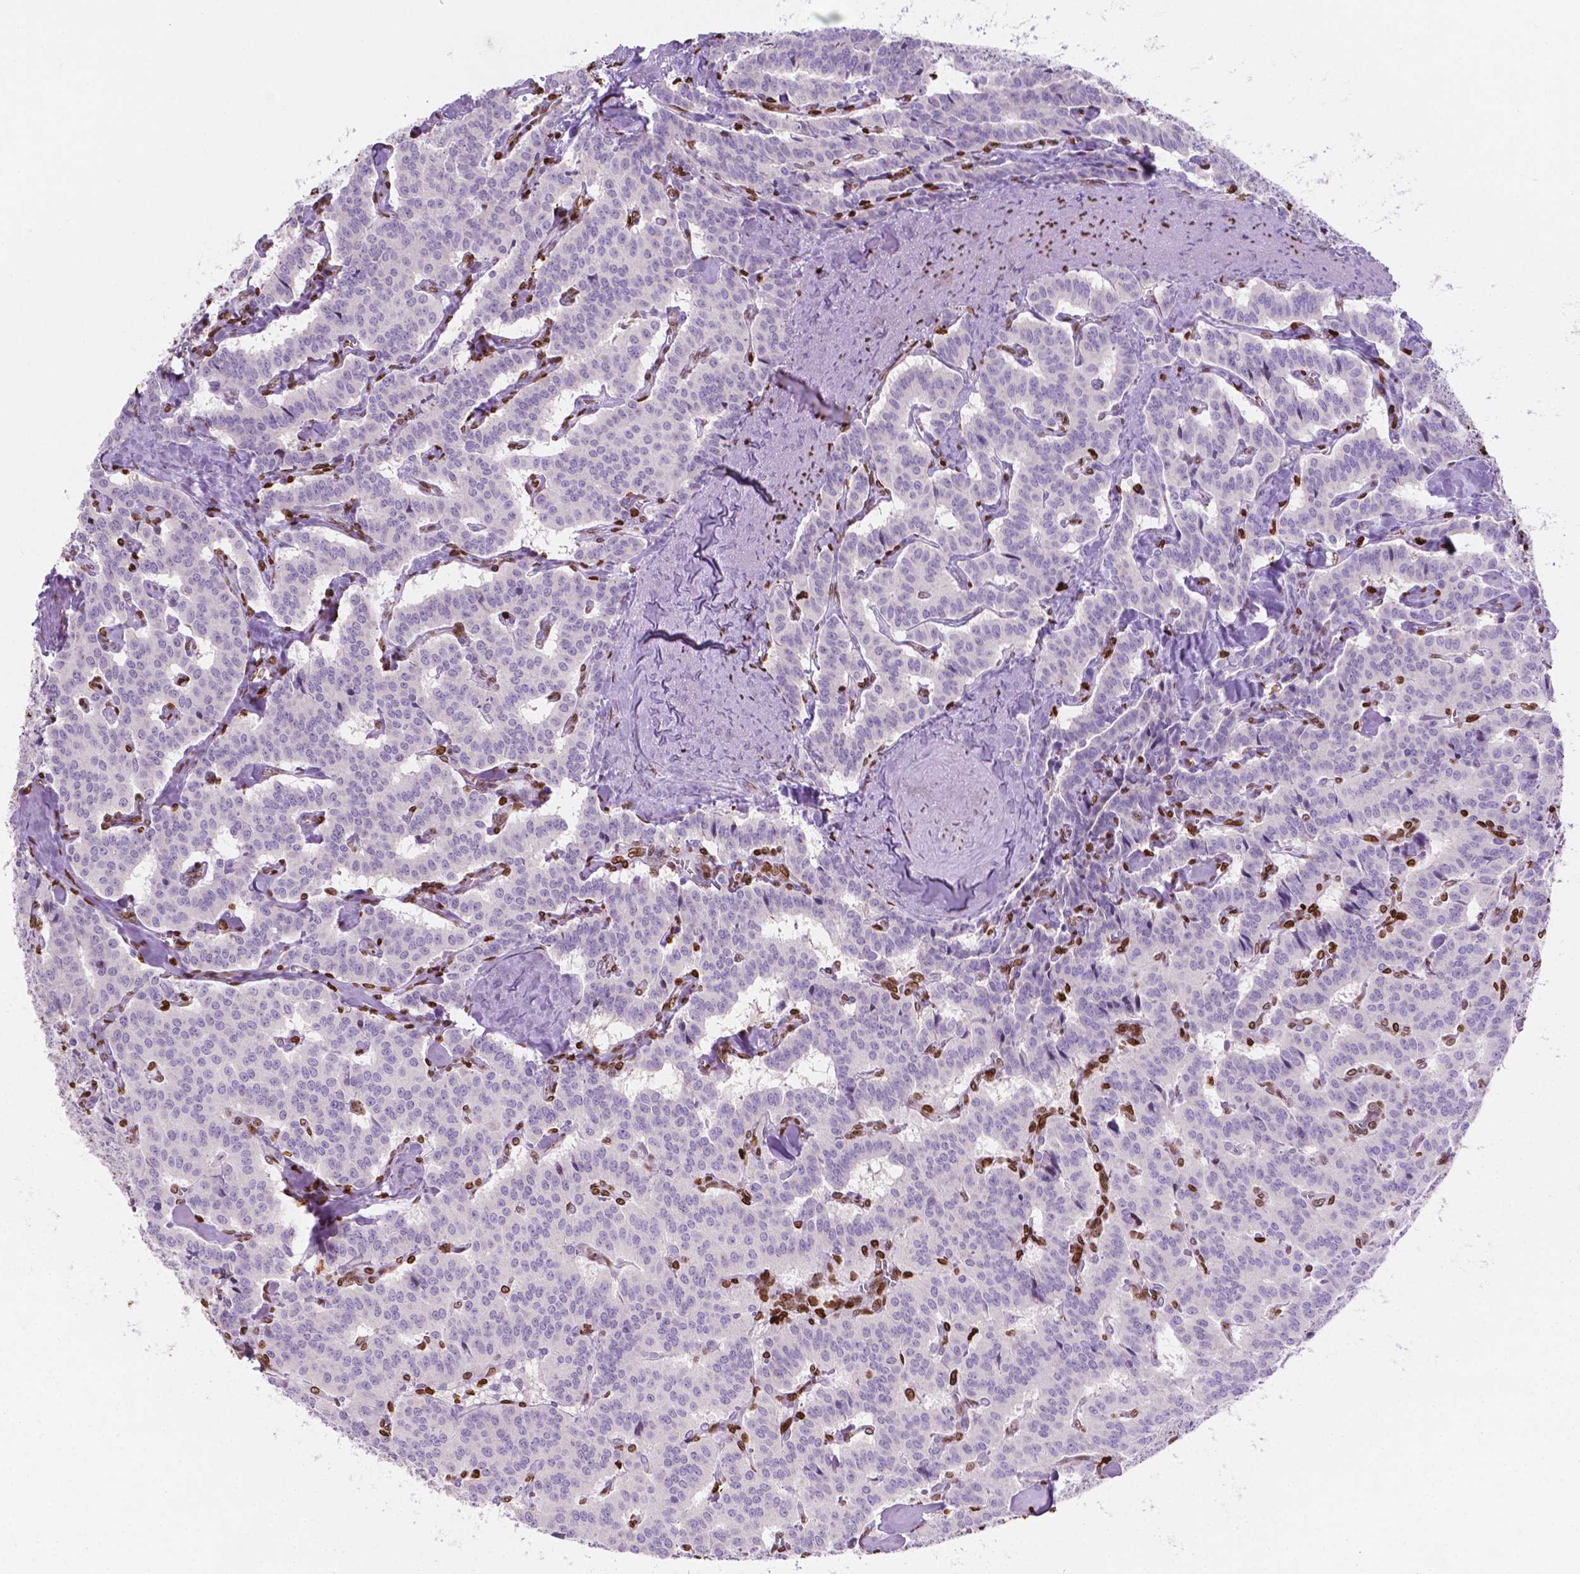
{"staining": {"intensity": "negative", "quantity": "none", "location": "none"}, "tissue": "carcinoid", "cell_type": "Tumor cells", "image_type": "cancer", "snomed": [{"axis": "morphology", "description": "Carcinoid, malignant, NOS"}, {"axis": "topography", "description": "Lung"}], "caption": "Immunohistochemical staining of human carcinoid (malignant) demonstrates no significant positivity in tumor cells.", "gene": "CBY3", "patient": {"sex": "female", "age": 46}}